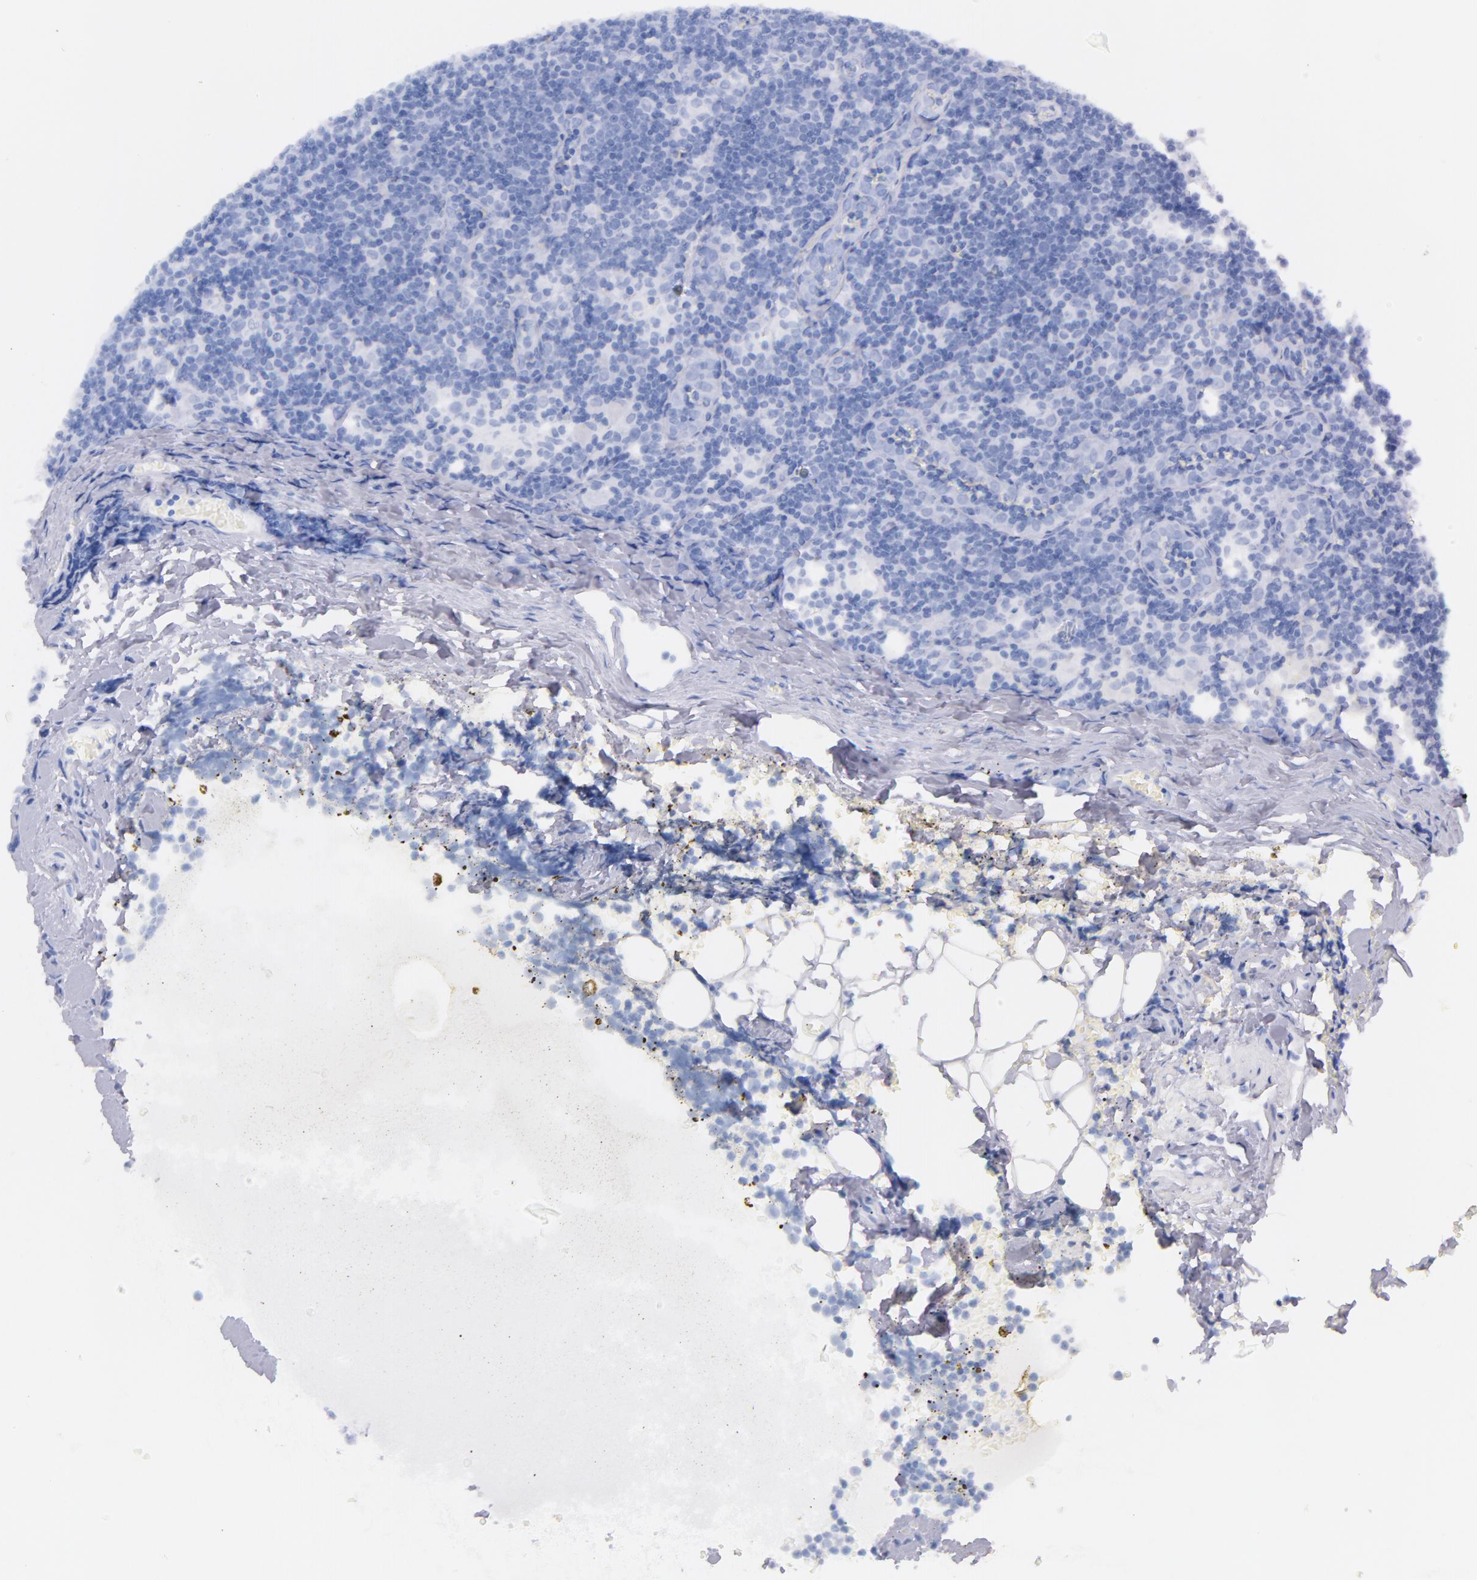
{"staining": {"intensity": "negative", "quantity": "none", "location": "none"}, "tissue": "lymphoma", "cell_type": "Tumor cells", "image_type": "cancer", "snomed": [{"axis": "morphology", "description": "Malignant lymphoma, non-Hodgkin's type, Low grade"}, {"axis": "topography", "description": "Lymph node"}], "caption": "A micrograph of human lymphoma is negative for staining in tumor cells.", "gene": "CD44", "patient": {"sex": "male", "age": 57}}